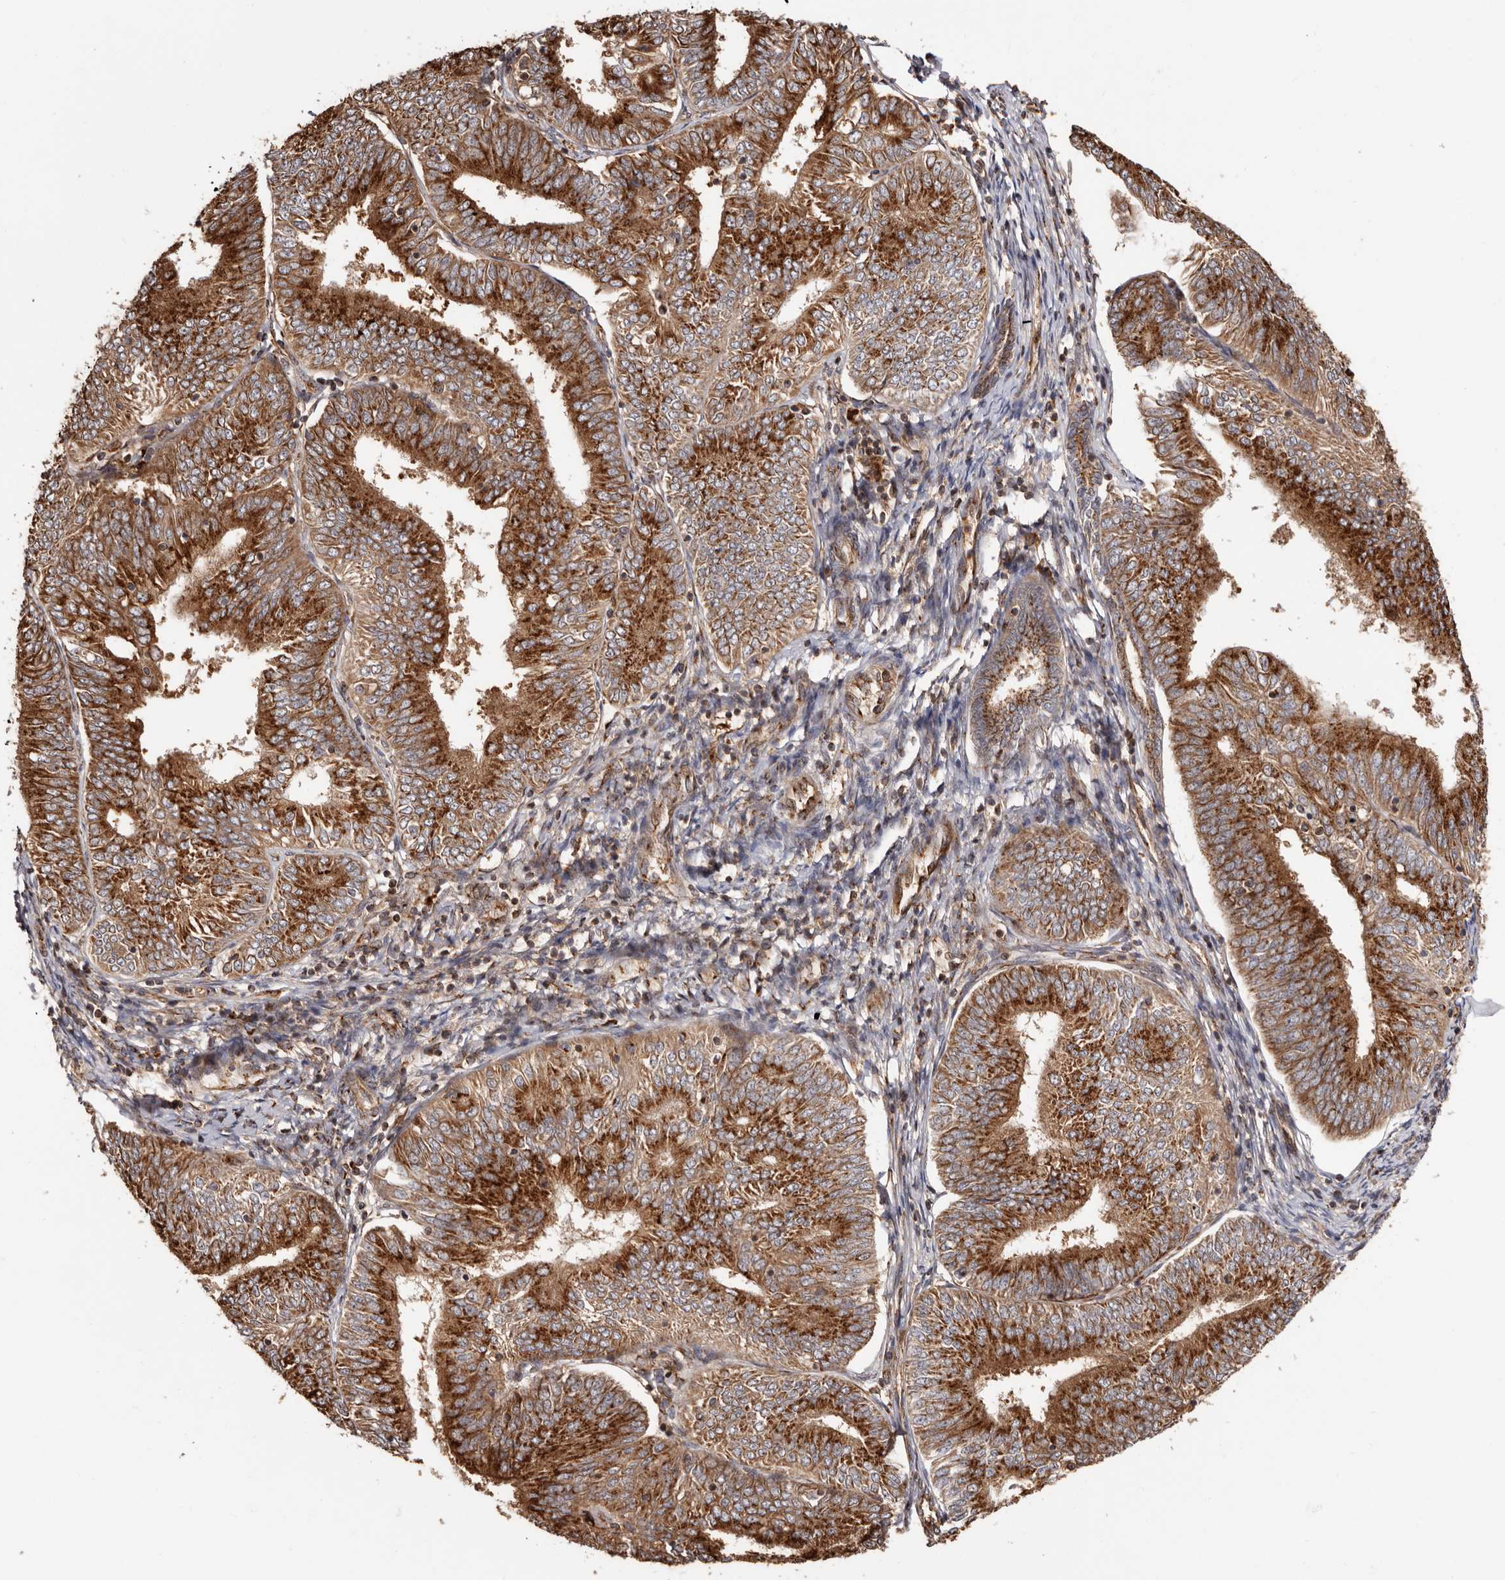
{"staining": {"intensity": "strong", "quantity": ">75%", "location": "cytoplasmic/membranous"}, "tissue": "endometrial cancer", "cell_type": "Tumor cells", "image_type": "cancer", "snomed": [{"axis": "morphology", "description": "Adenocarcinoma, NOS"}, {"axis": "topography", "description": "Endometrium"}], "caption": "Endometrial adenocarcinoma stained with a protein marker displays strong staining in tumor cells.", "gene": "GPR27", "patient": {"sex": "female", "age": 58}}